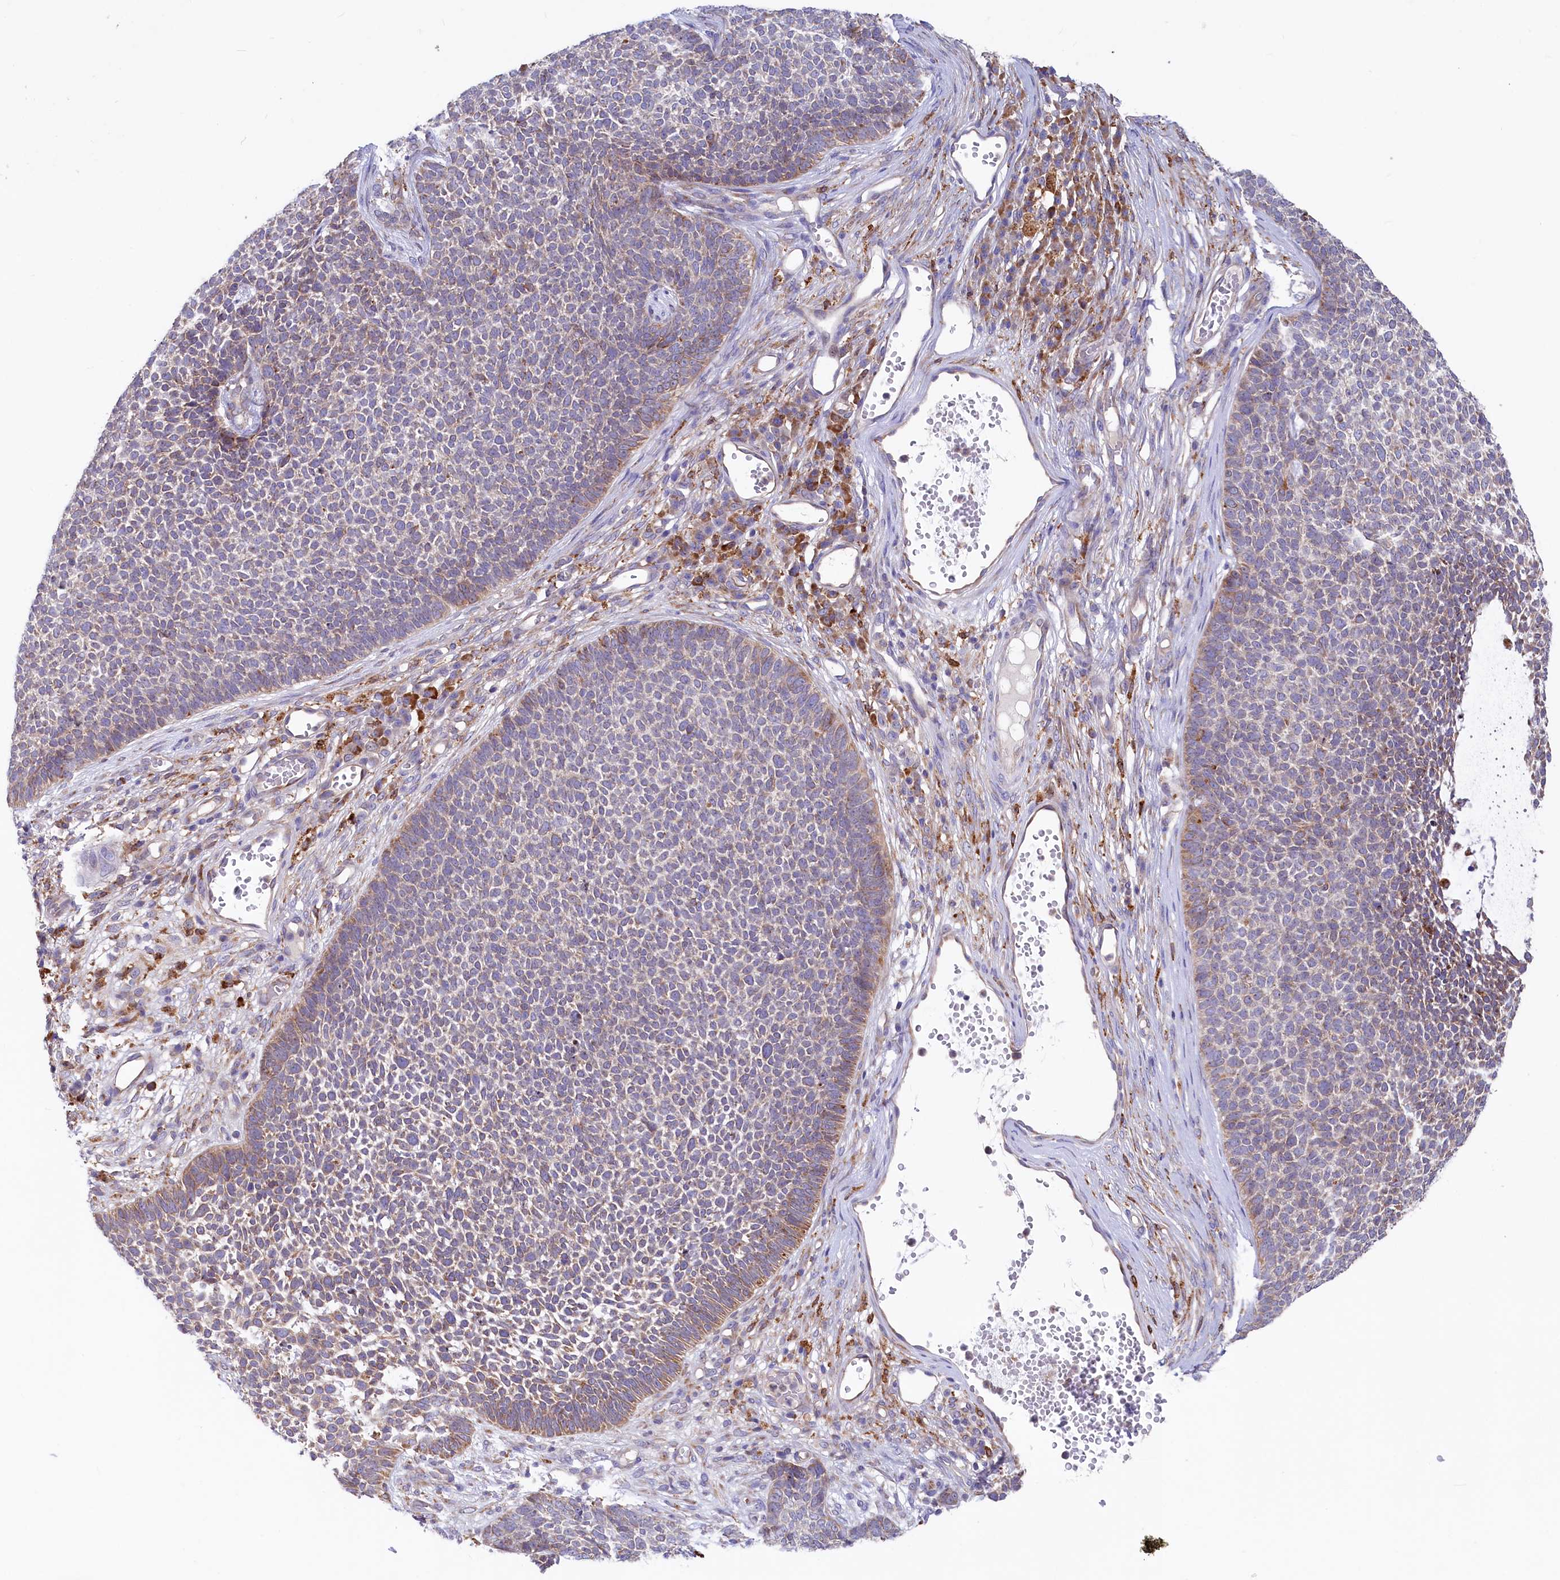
{"staining": {"intensity": "weak", "quantity": "25%-75%", "location": "cytoplasmic/membranous"}, "tissue": "skin cancer", "cell_type": "Tumor cells", "image_type": "cancer", "snomed": [{"axis": "morphology", "description": "Basal cell carcinoma"}, {"axis": "topography", "description": "Skin"}], "caption": "A high-resolution photomicrograph shows immunohistochemistry (IHC) staining of skin basal cell carcinoma, which displays weak cytoplasmic/membranous staining in approximately 25%-75% of tumor cells. The protein is stained brown, and the nuclei are stained in blue (DAB (3,3'-diaminobenzidine) IHC with brightfield microscopy, high magnification).", "gene": "CHID1", "patient": {"sex": "female", "age": 84}}